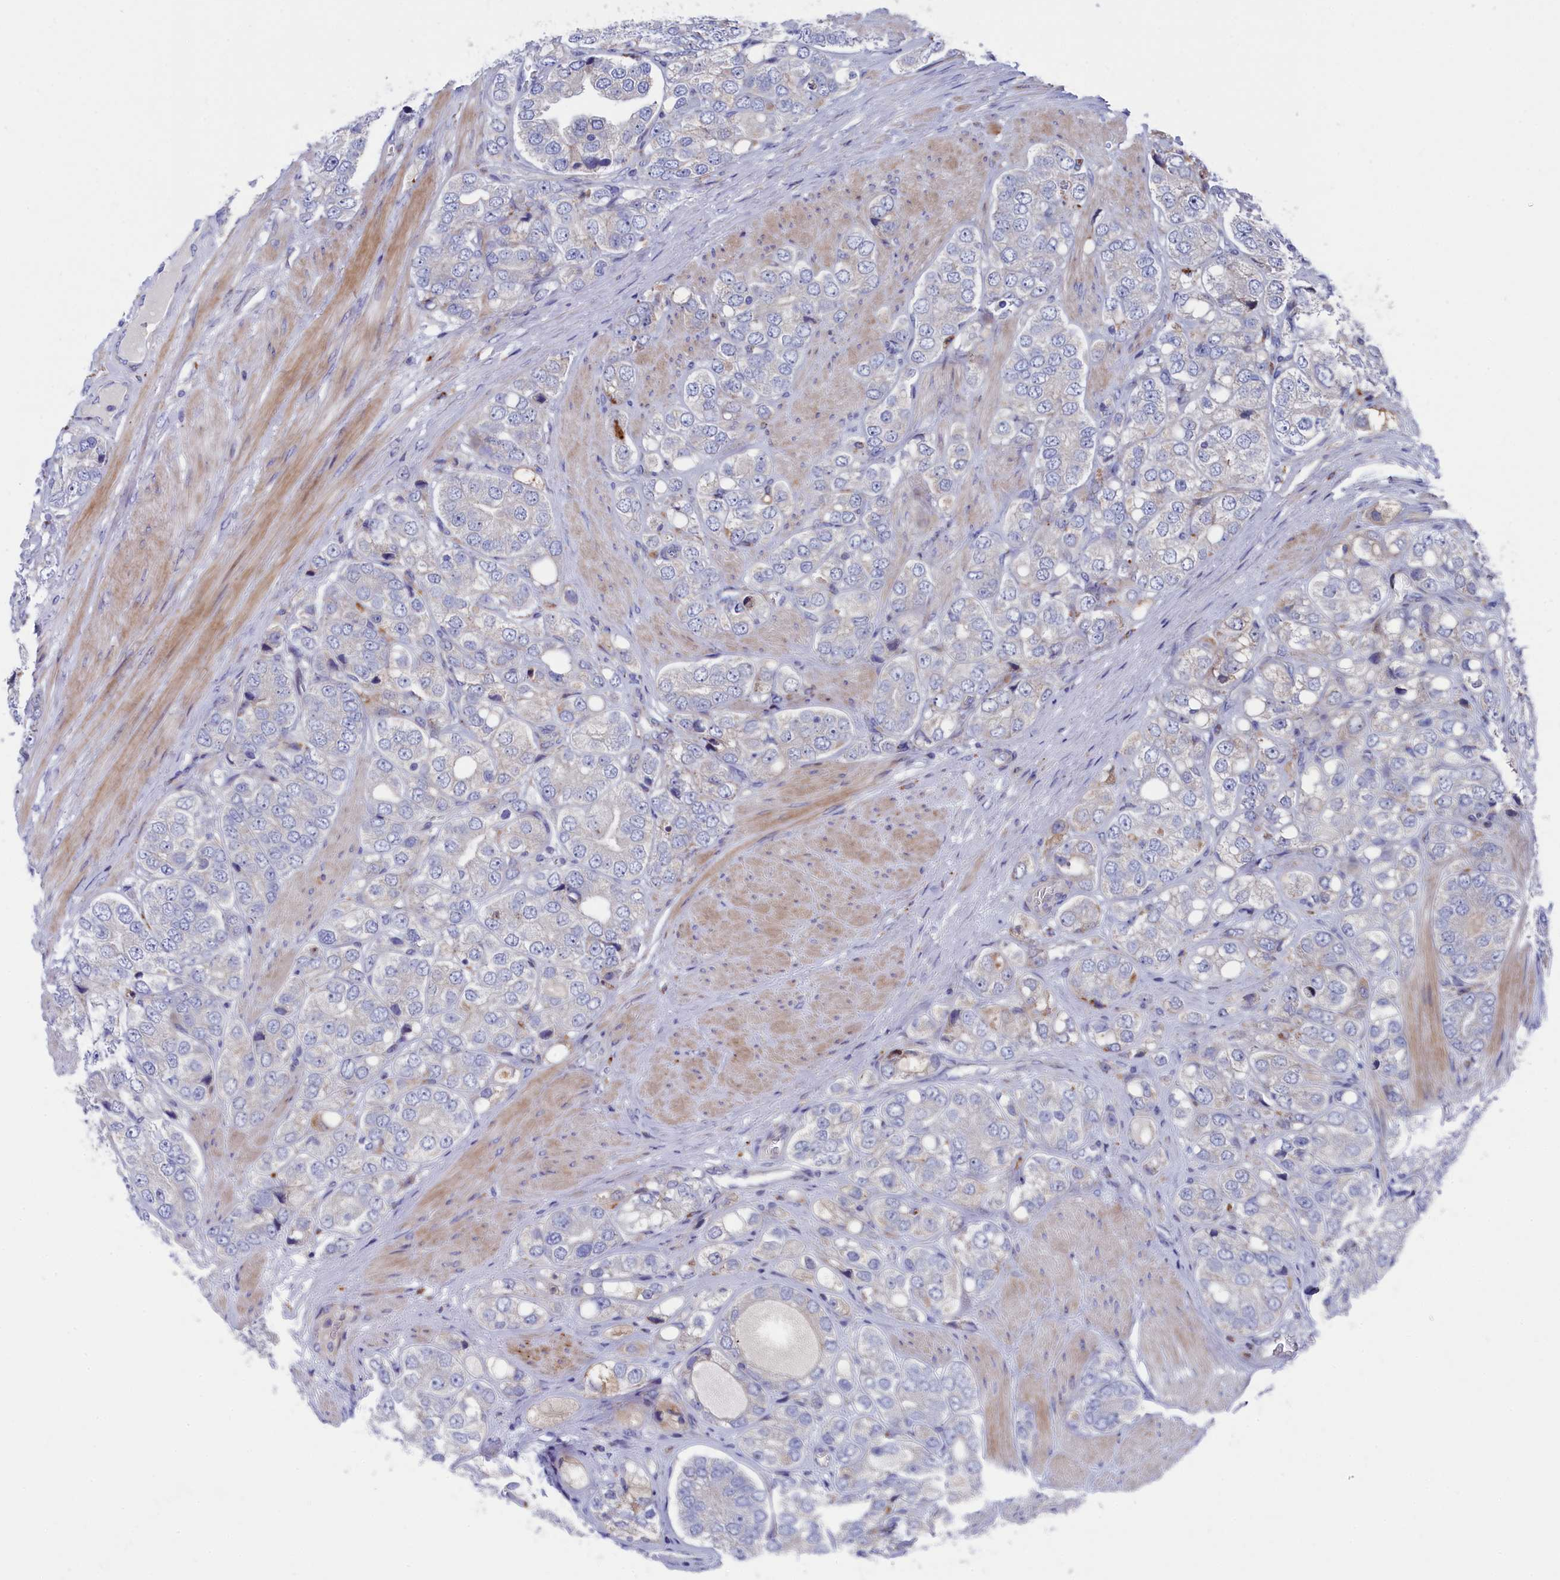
{"staining": {"intensity": "negative", "quantity": "none", "location": "none"}, "tissue": "prostate cancer", "cell_type": "Tumor cells", "image_type": "cancer", "snomed": [{"axis": "morphology", "description": "Adenocarcinoma, High grade"}, {"axis": "topography", "description": "Prostate"}], "caption": "Tumor cells show no significant expression in adenocarcinoma (high-grade) (prostate). Nuclei are stained in blue.", "gene": "NUDT7", "patient": {"sex": "male", "age": 50}}